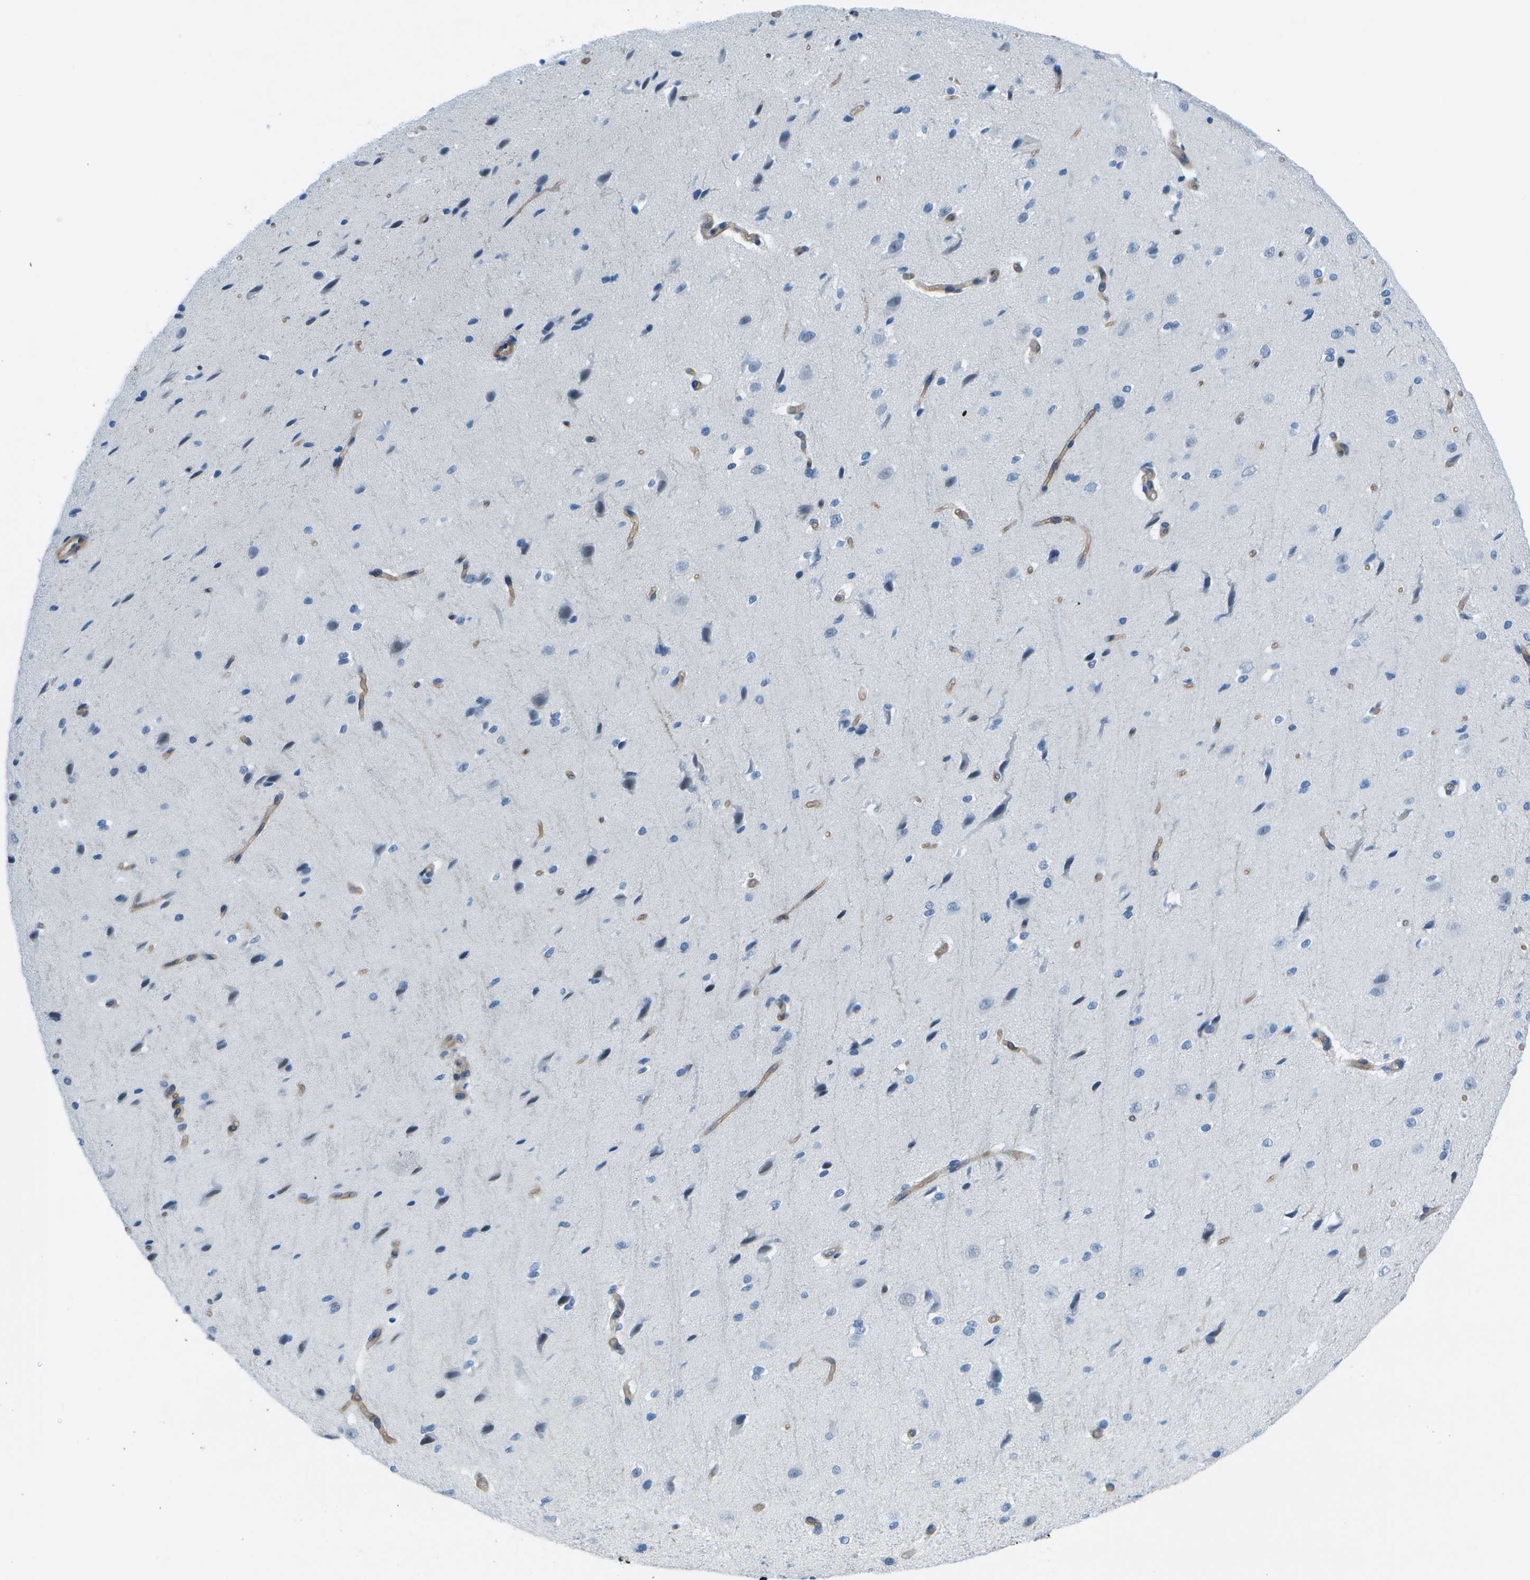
{"staining": {"intensity": "moderate", "quantity": "25%-75%", "location": "cytoplasmic/membranous"}, "tissue": "cerebral cortex", "cell_type": "Endothelial cells", "image_type": "normal", "snomed": [{"axis": "morphology", "description": "Normal tissue, NOS"}, {"axis": "morphology", "description": "Developmental malformation"}, {"axis": "topography", "description": "Cerebral cortex"}], "caption": "Immunohistochemical staining of unremarkable cerebral cortex displays 25%-75% levels of moderate cytoplasmic/membranous protein positivity in approximately 25%-75% of endothelial cells. Using DAB (3,3'-diaminobenzidine) (brown) and hematoxylin (blue) stains, captured at high magnification using brightfield microscopy.", "gene": "SORBS3", "patient": {"sex": "female", "age": 30}}